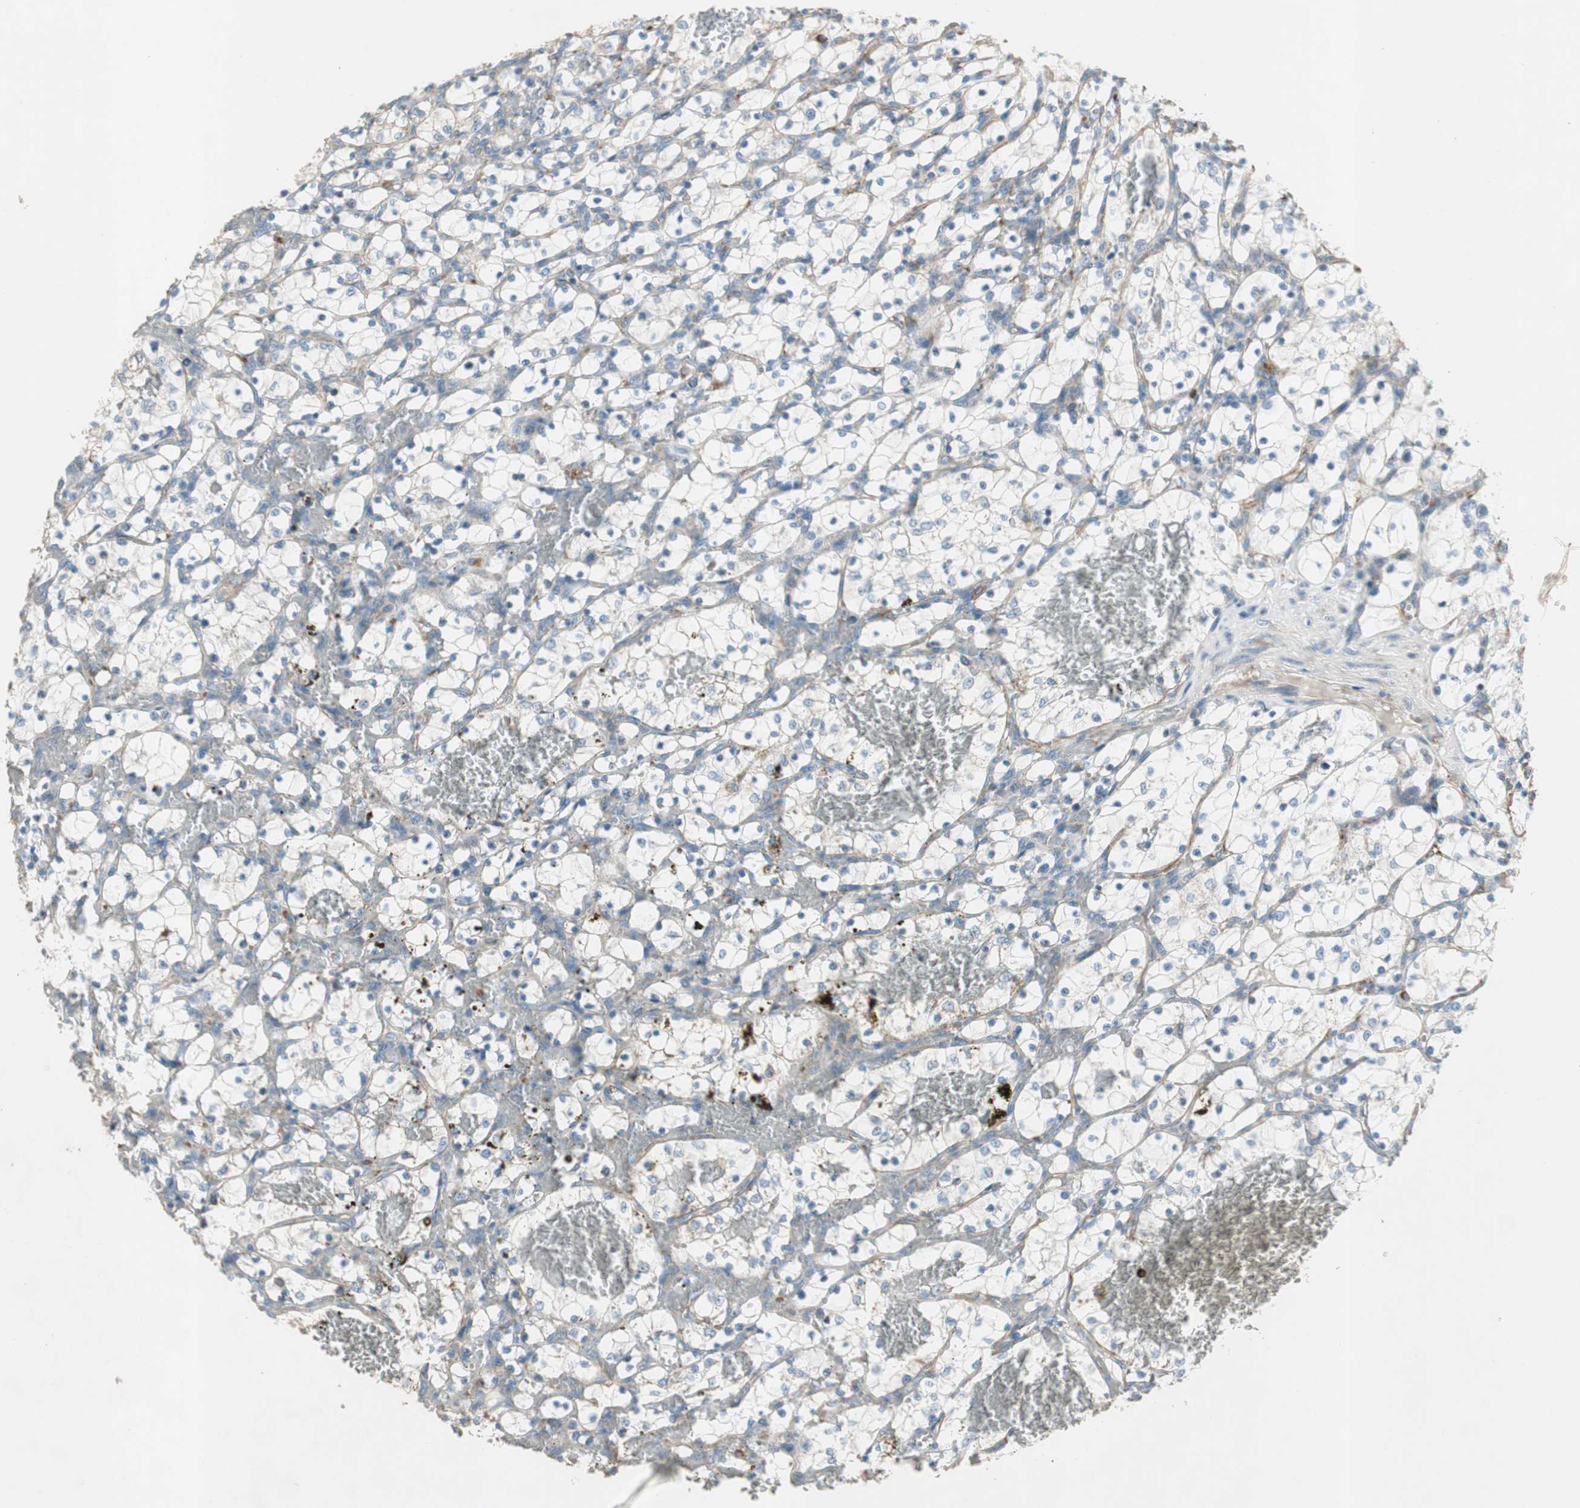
{"staining": {"intensity": "negative", "quantity": "none", "location": "none"}, "tissue": "renal cancer", "cell_type": "Tumor cells", "image_type": "cancer", "snomed": [{"axis": "morphology", "description": "Adenocarcinoma, NOS"}, {"axis": "topography", "description": "Kidney"}], "caption": "Renal cancer (adenocarcinoma) stained for a protein using IHC displays no positivity tumor cells.", "gene": "SRCIN1", "patient": {"sex": "female", "age": 69}}